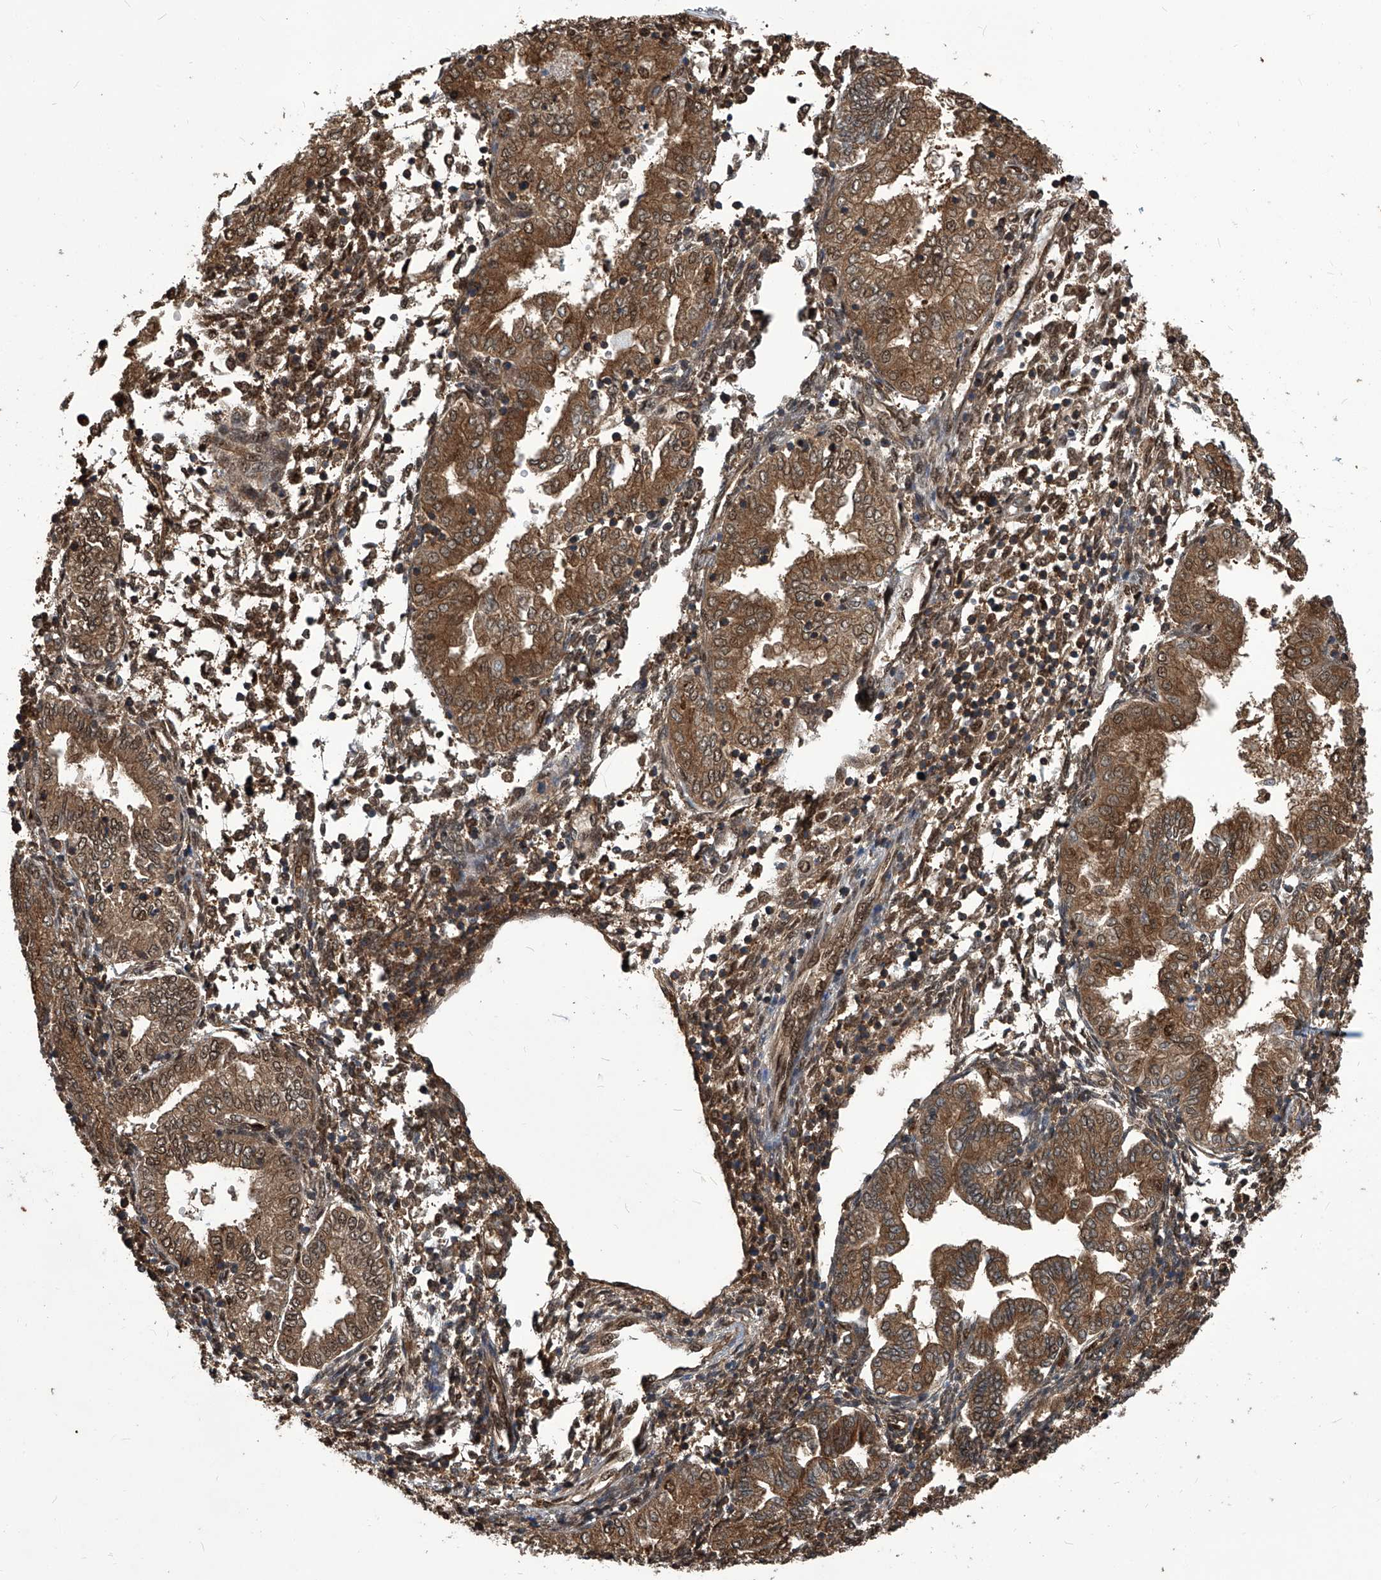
{"staining": {"intensity": "moderate", "quantity": "<25%", "location": "cytoplasmic/membranous,nuclear"}, "tissue": "endometrium", "cell_type": "Cells in endometrial stroma", "image_type": "normal", "snomed": [{"axis": "morphology", "description": "Normal tissue, NOS"}, {"axis": "topography", "description": "Endometrium"}], "caption": "Immunohistochemical staining of benign endometrium shows moderate cytoplasmic/membranous,nuclear protein expression in approximately <25% of cells in endometrial stroma. (brown staining indicates protein expression, while blue staining denotes nuclei).", "gene": "PSMB1", "patient": {"sex": "female", "age": 53}}